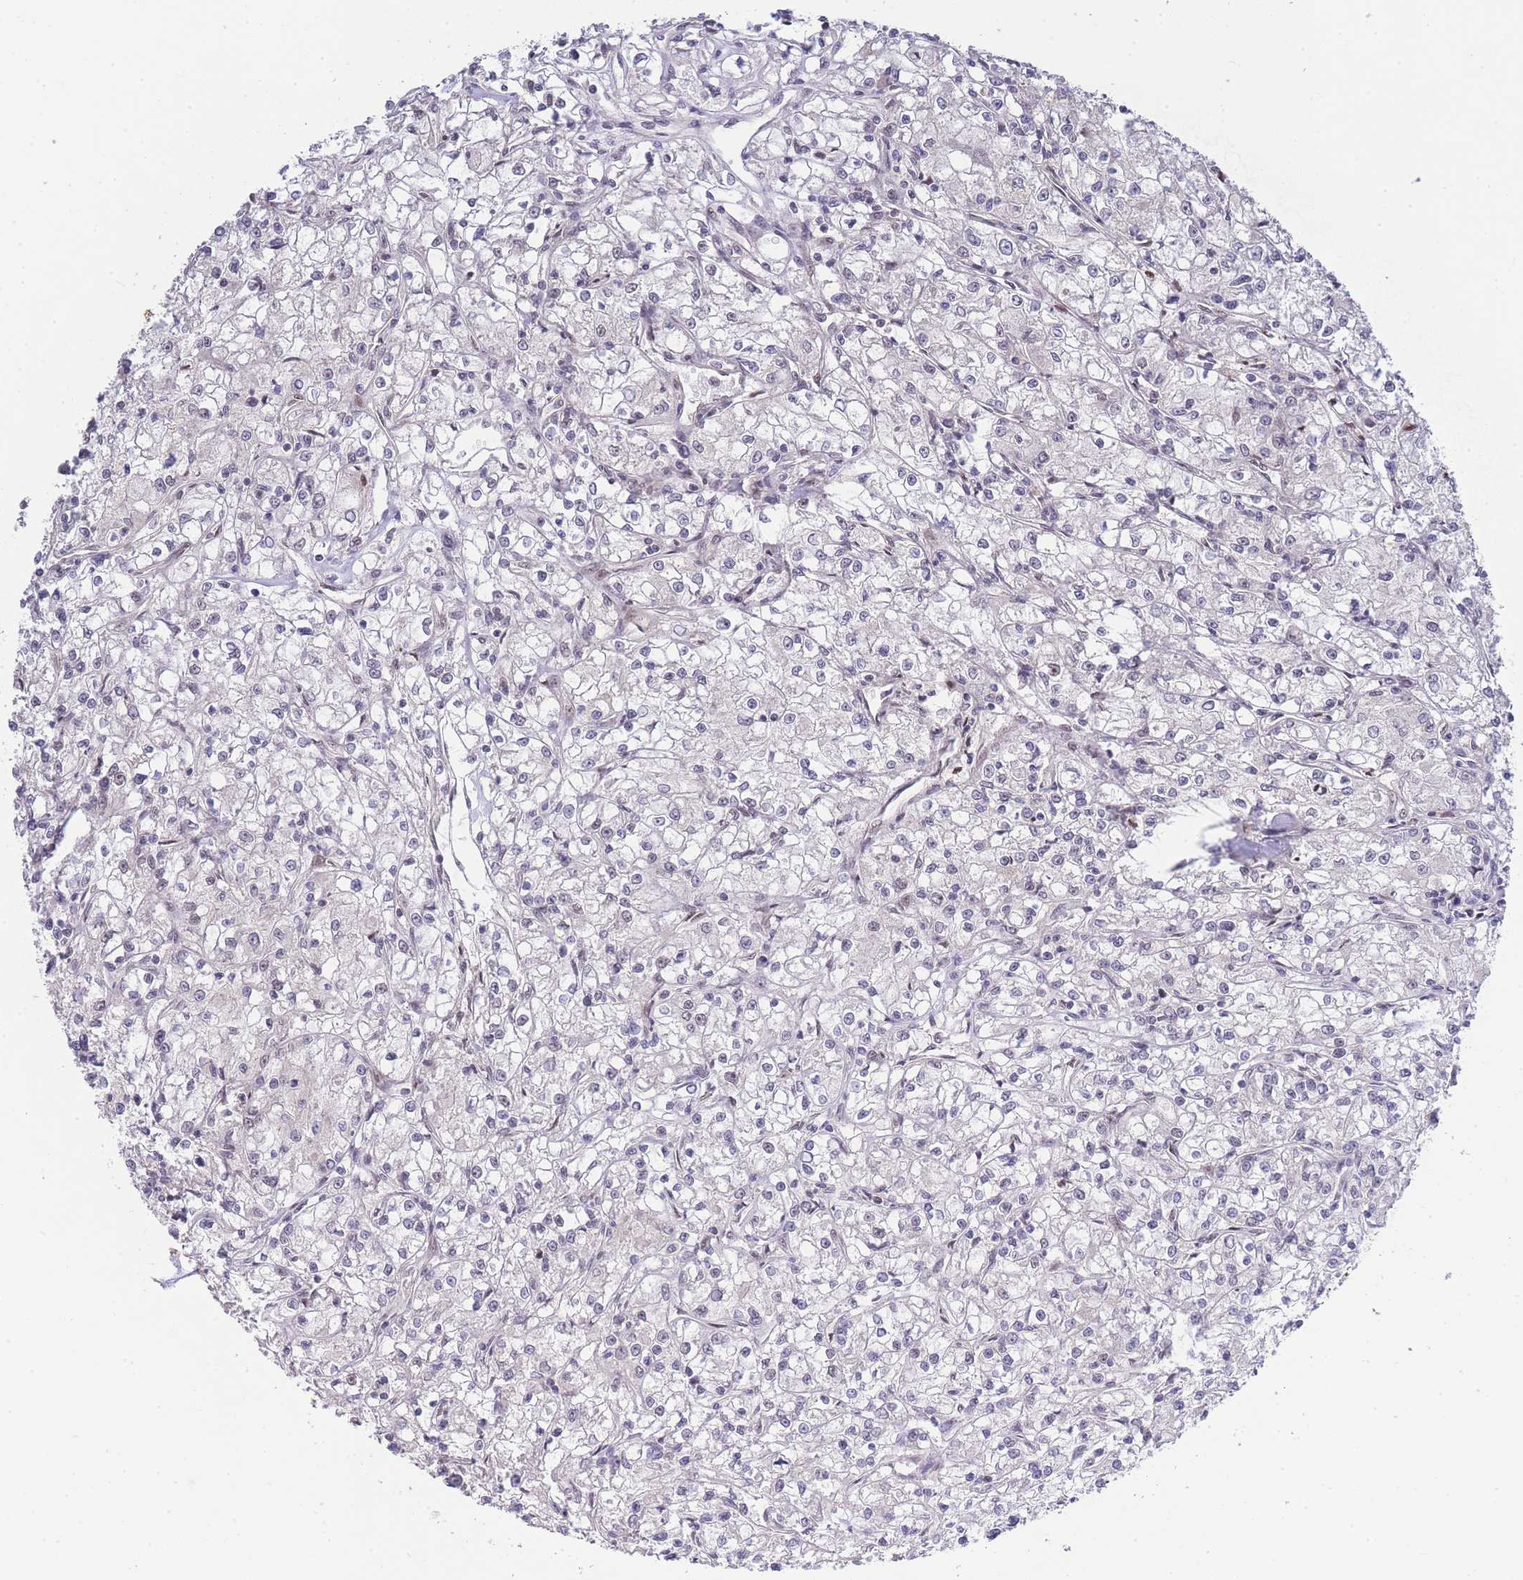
{"staining": {"intensity": "negative", "quantity": "none", "location": "none"}, "tissue": "renal cancer", "cell_type": "Tumor cells", "image_type": "cancer", "snomed": [{"axis": "morphology", "description": "Adenocarcinoma, NOS"}, {"axis": "topography", "description": "Kidney"}], "caption": "Tumor cells are negative for brown protein staining in renal cancer (adenocarcinoma).", "gene": "PRKDC", "patient": {"sex": "female", "age": 59}}